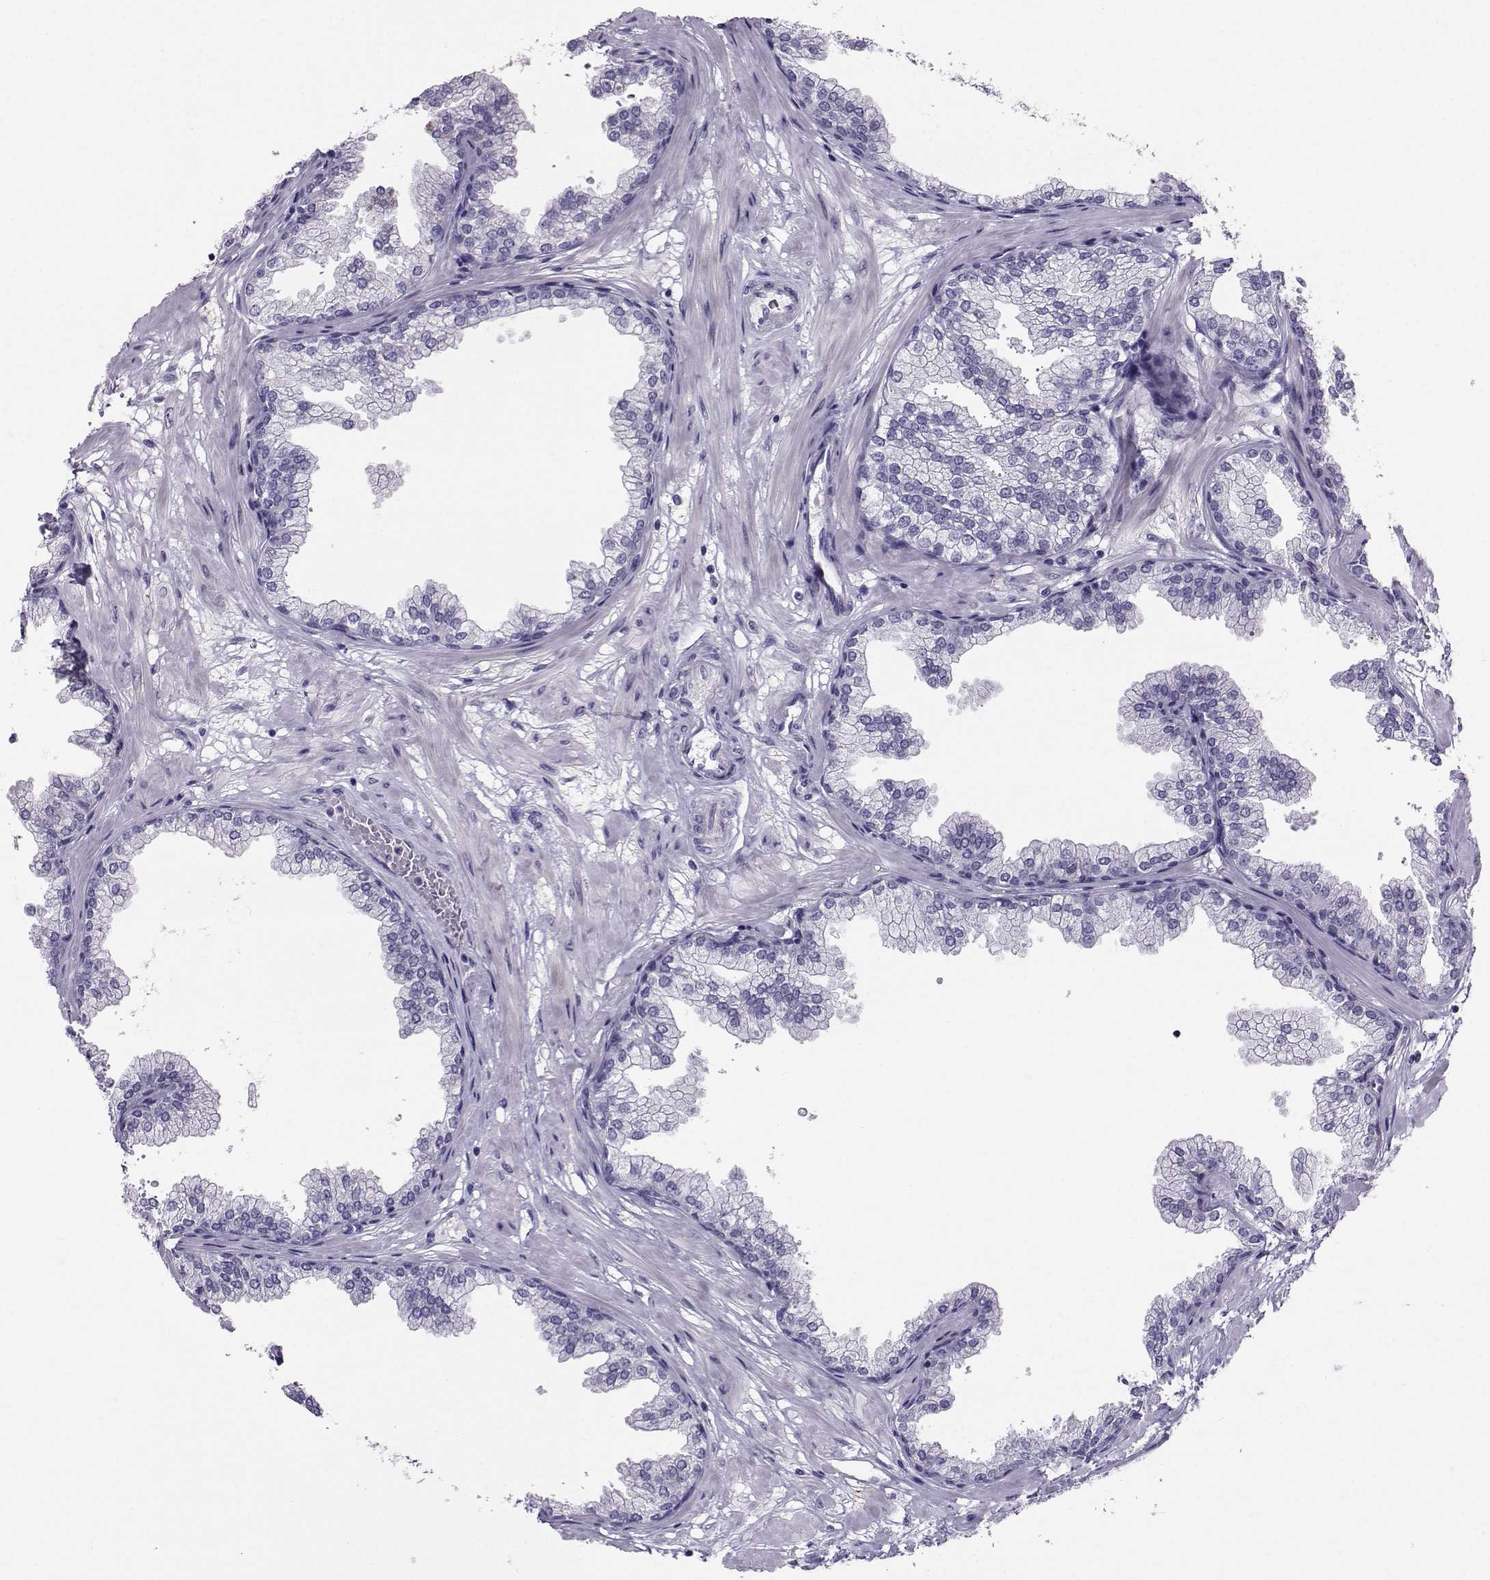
{"staining": {"intensity": "negative", "quantity": "none", "location": "none"}, "tissue": "prostate", "cell_type": "Glandular cells", "image_type": "normal", "snomed": [{"axis": "morphology", "description": "Normal tissue, NOS"}, {"axis": "topography", "description": "Prostate"}], "caption": "Immunohistochemical staining of benign prostate demonstrates no significant expression in glandular cells.", "gene": "PGK1", "patient": {"sex": "male", "age": 37}}